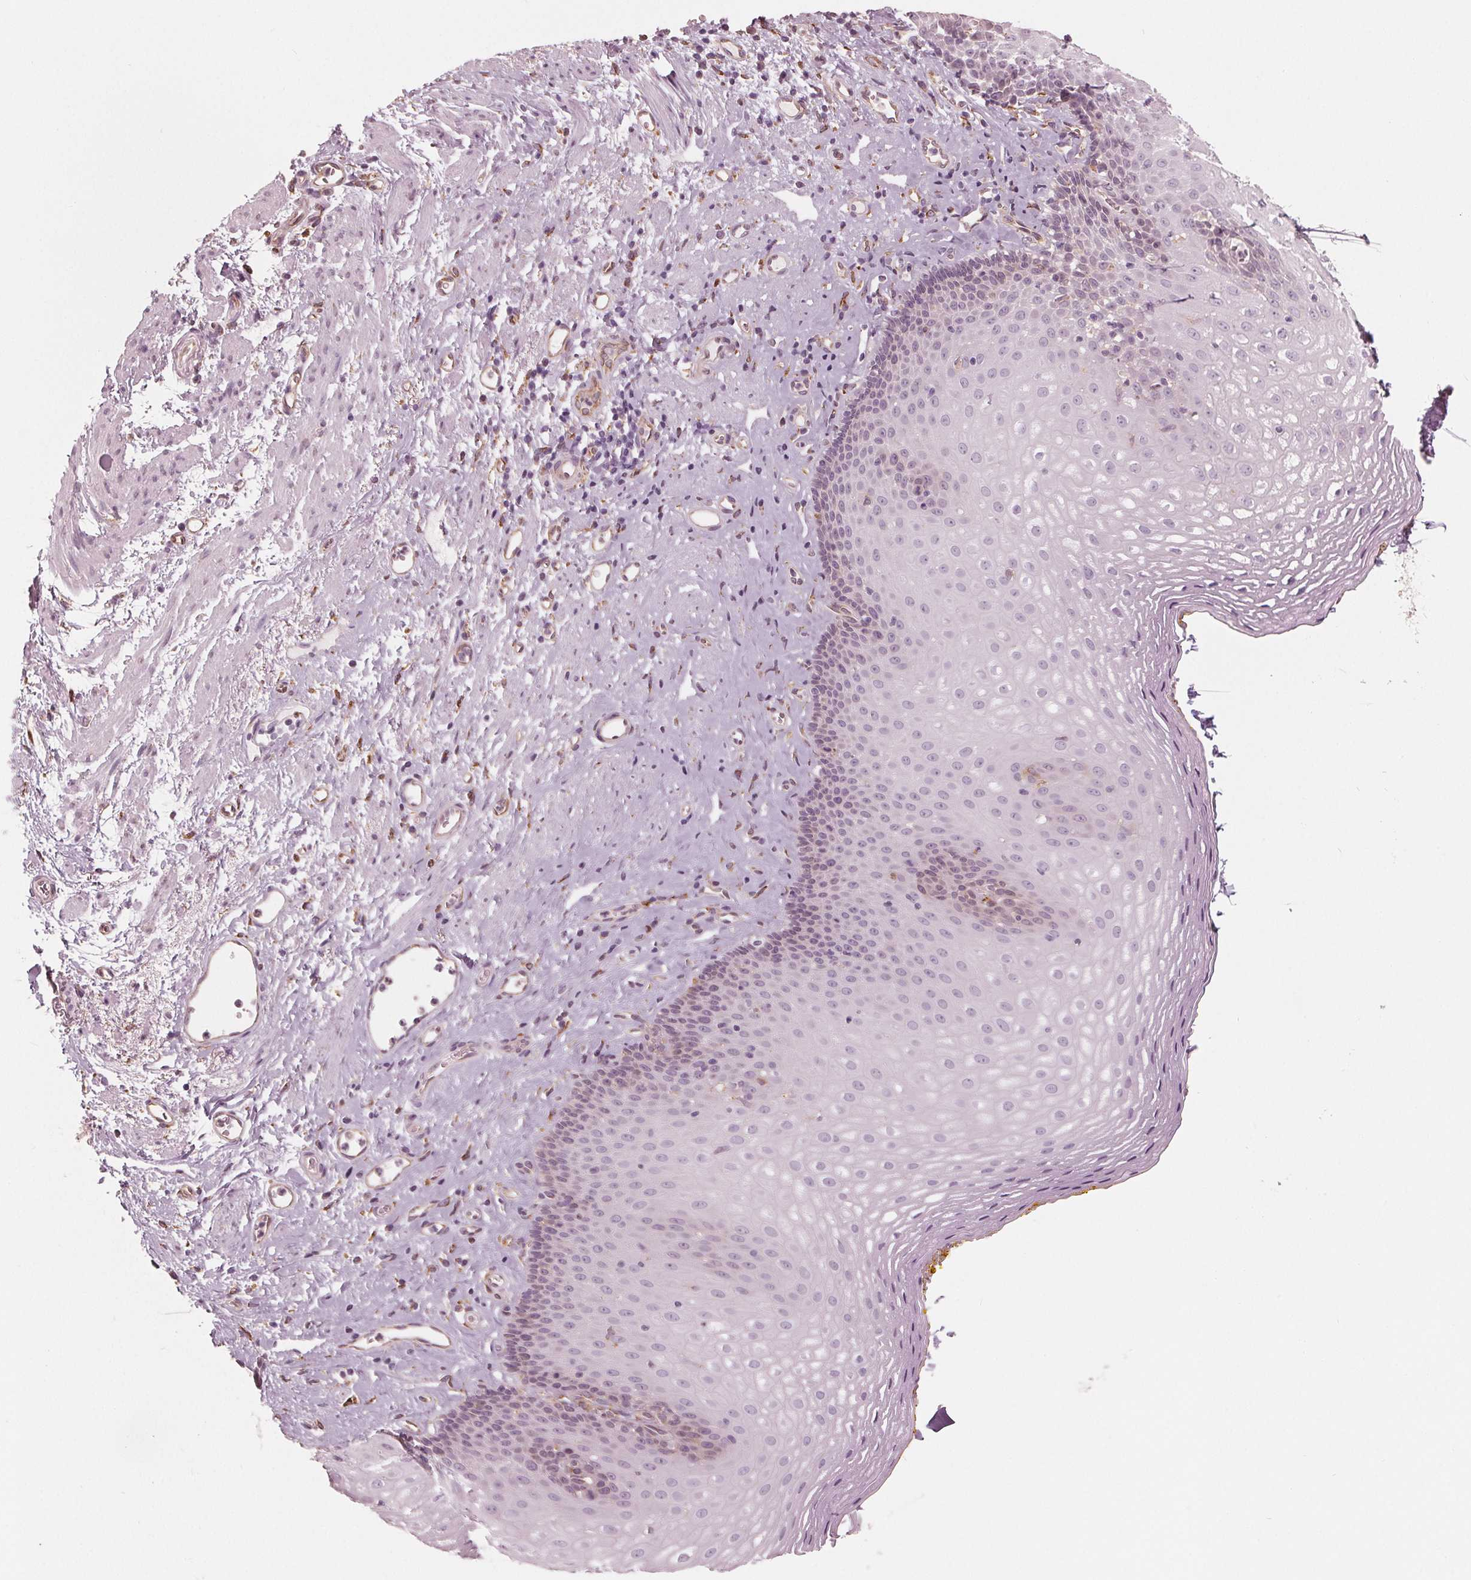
{"staining": {"intensity": "weak", "quantity": "<25%", "location": "cytoplasmic/membranous"}, "tissue": "esophagus", "cell_type": "Squamous epithelial cells", "image_type": "normal", "snomed": [{"axis": "morphology", "description": "Normal tissue, NOS"}, {"axis": "topography", "description": "Esophagus"}], "caption": "DAB immunohistochemical staining of normal human esophagus reveals no significant expression in squamous epithelial cells. Brightfield microscopy of immunohistochemistry stained with DAB (brown) and hematoxylin (blue), captured at high magnification.", "gene": "IKBIP", "patient": {"sex": "female", "age": 68}}